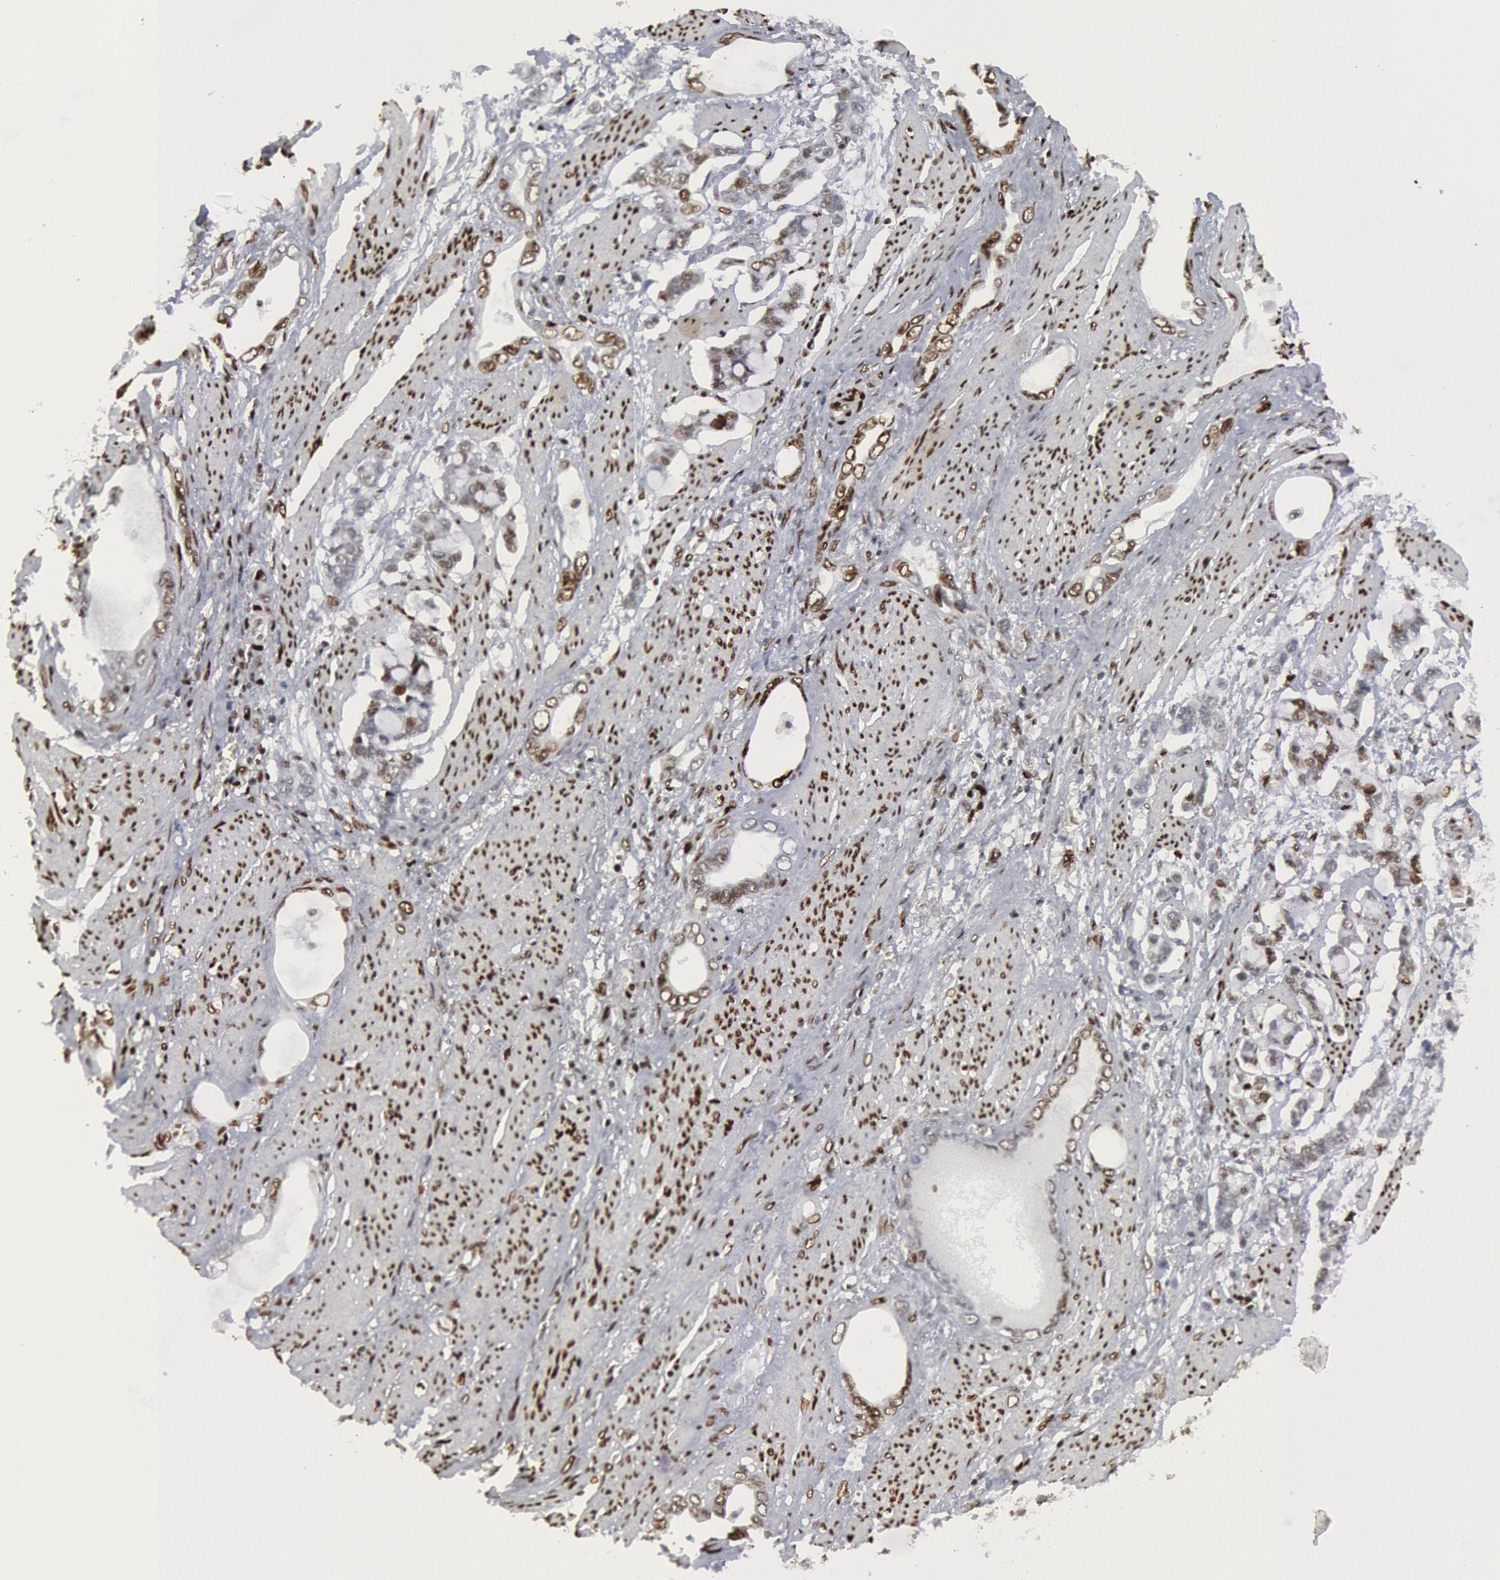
{"staining": {"intensity": "weak", "quantity": "25%-75%", "location": "nuclear"}, "tissue": "stomach cancer", "cell_type": "Tumor cells", "image_type": "cancer", "snomed": [{"axis": "morphology", "description": "Adenocarcinoma, NOS"}, {"axis": "topography", "description": "Stomach"}], "caption": "There is low levels of weak nuclear expression in tumor cells of stomach cancer, as demonstrated by immunohistochemical staining (brown color).", "gene": "MECP2", "patient": {"sex": "male", "age": 78}}